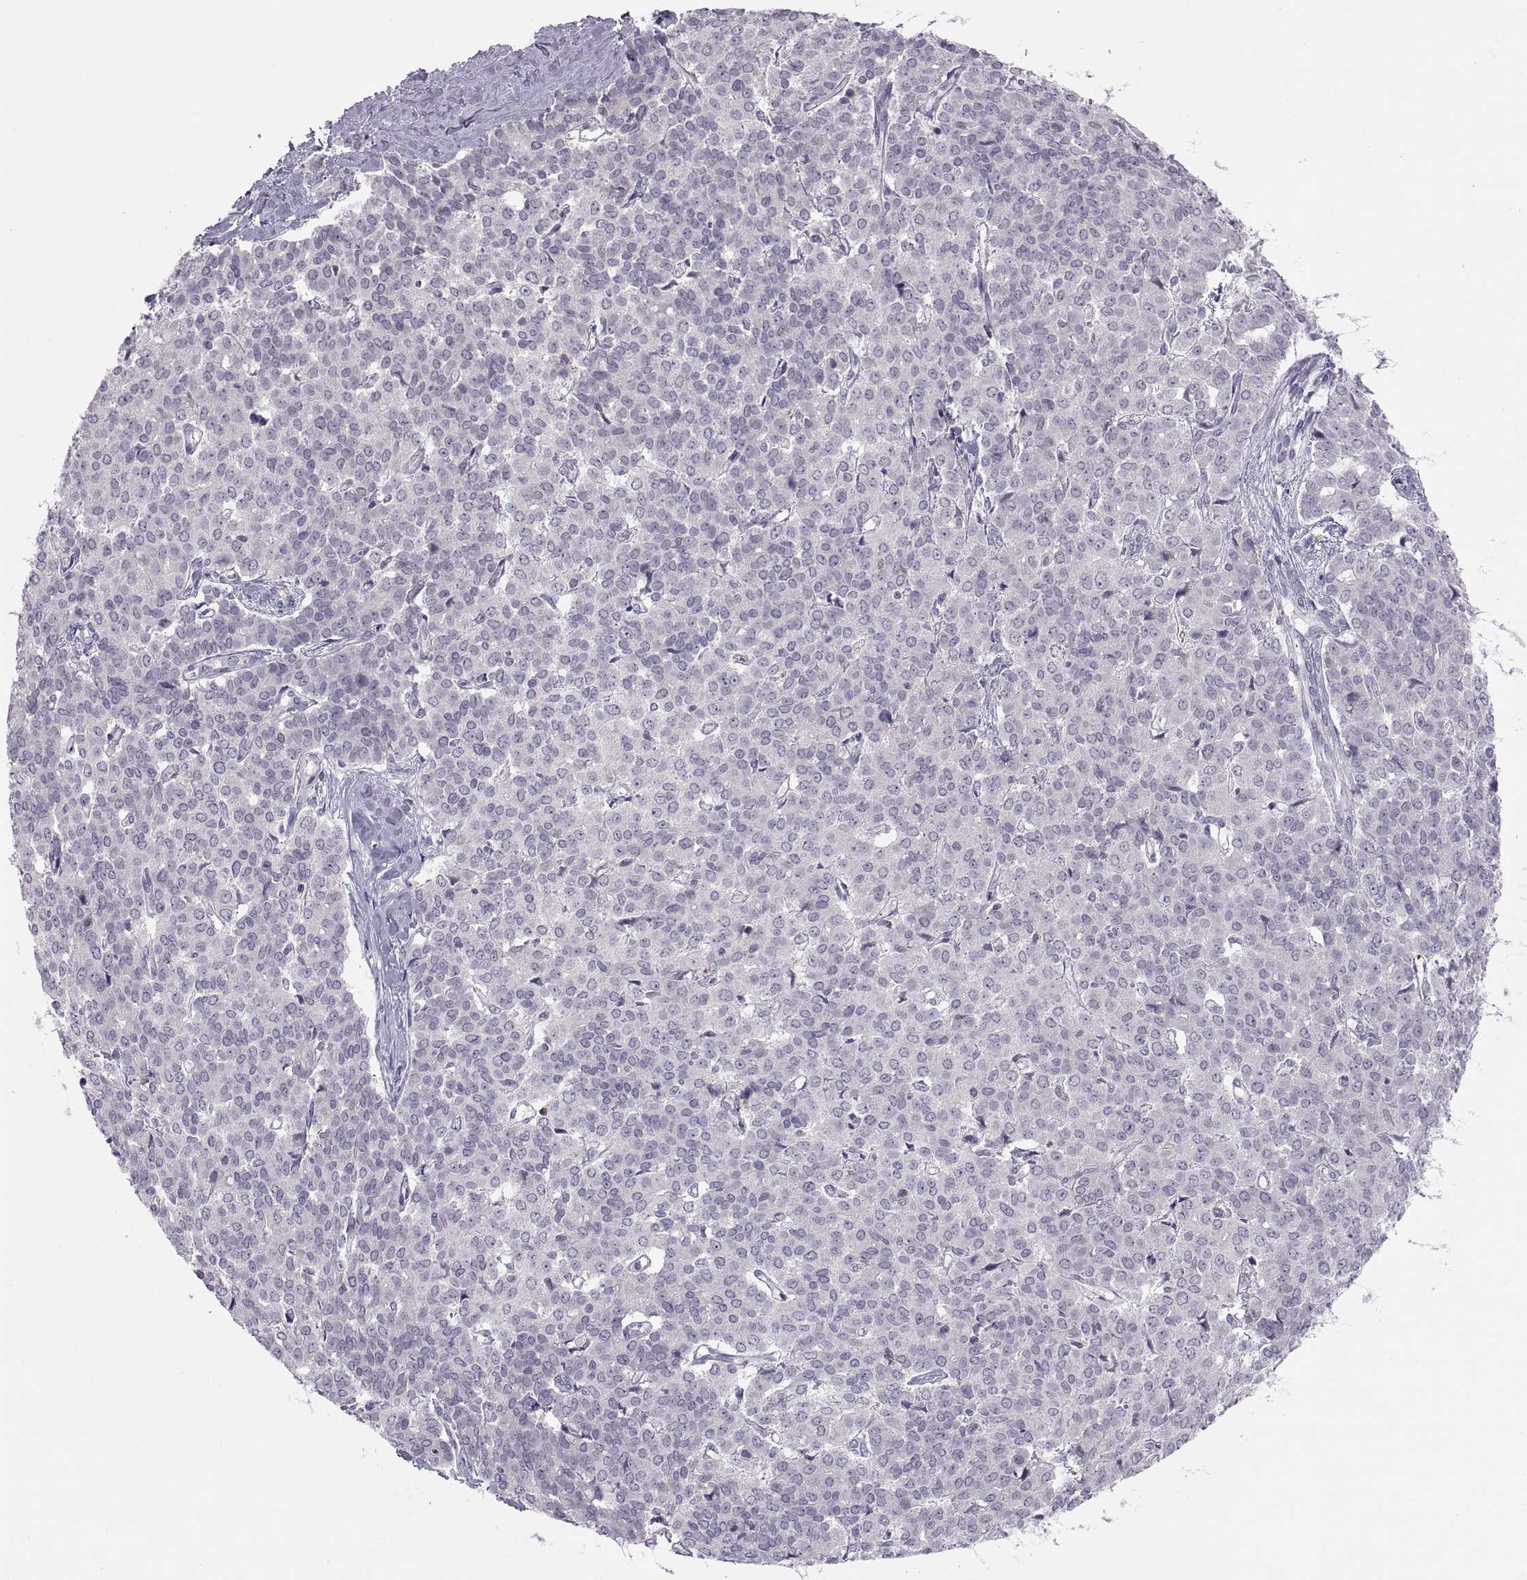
{"staining": {"intensity": "negative", "quantity": "none", "location": "none"}, "tissue": "liver cancer", "cell_type": "Tumor cells", "image_type": "cancer", "snomed": [{"axis": "morphology", "description": "Cholangiocarcinoma"}, {"axis": "topography", "description": "Liver"}], "caption": "A micrograph of liver cancer (cholangiocarcinoma) stained for a protein demonstrates no brown staining in tumor cells.", "gene": "TTC21A", "patient": {"sex": "female", "age": 47}}